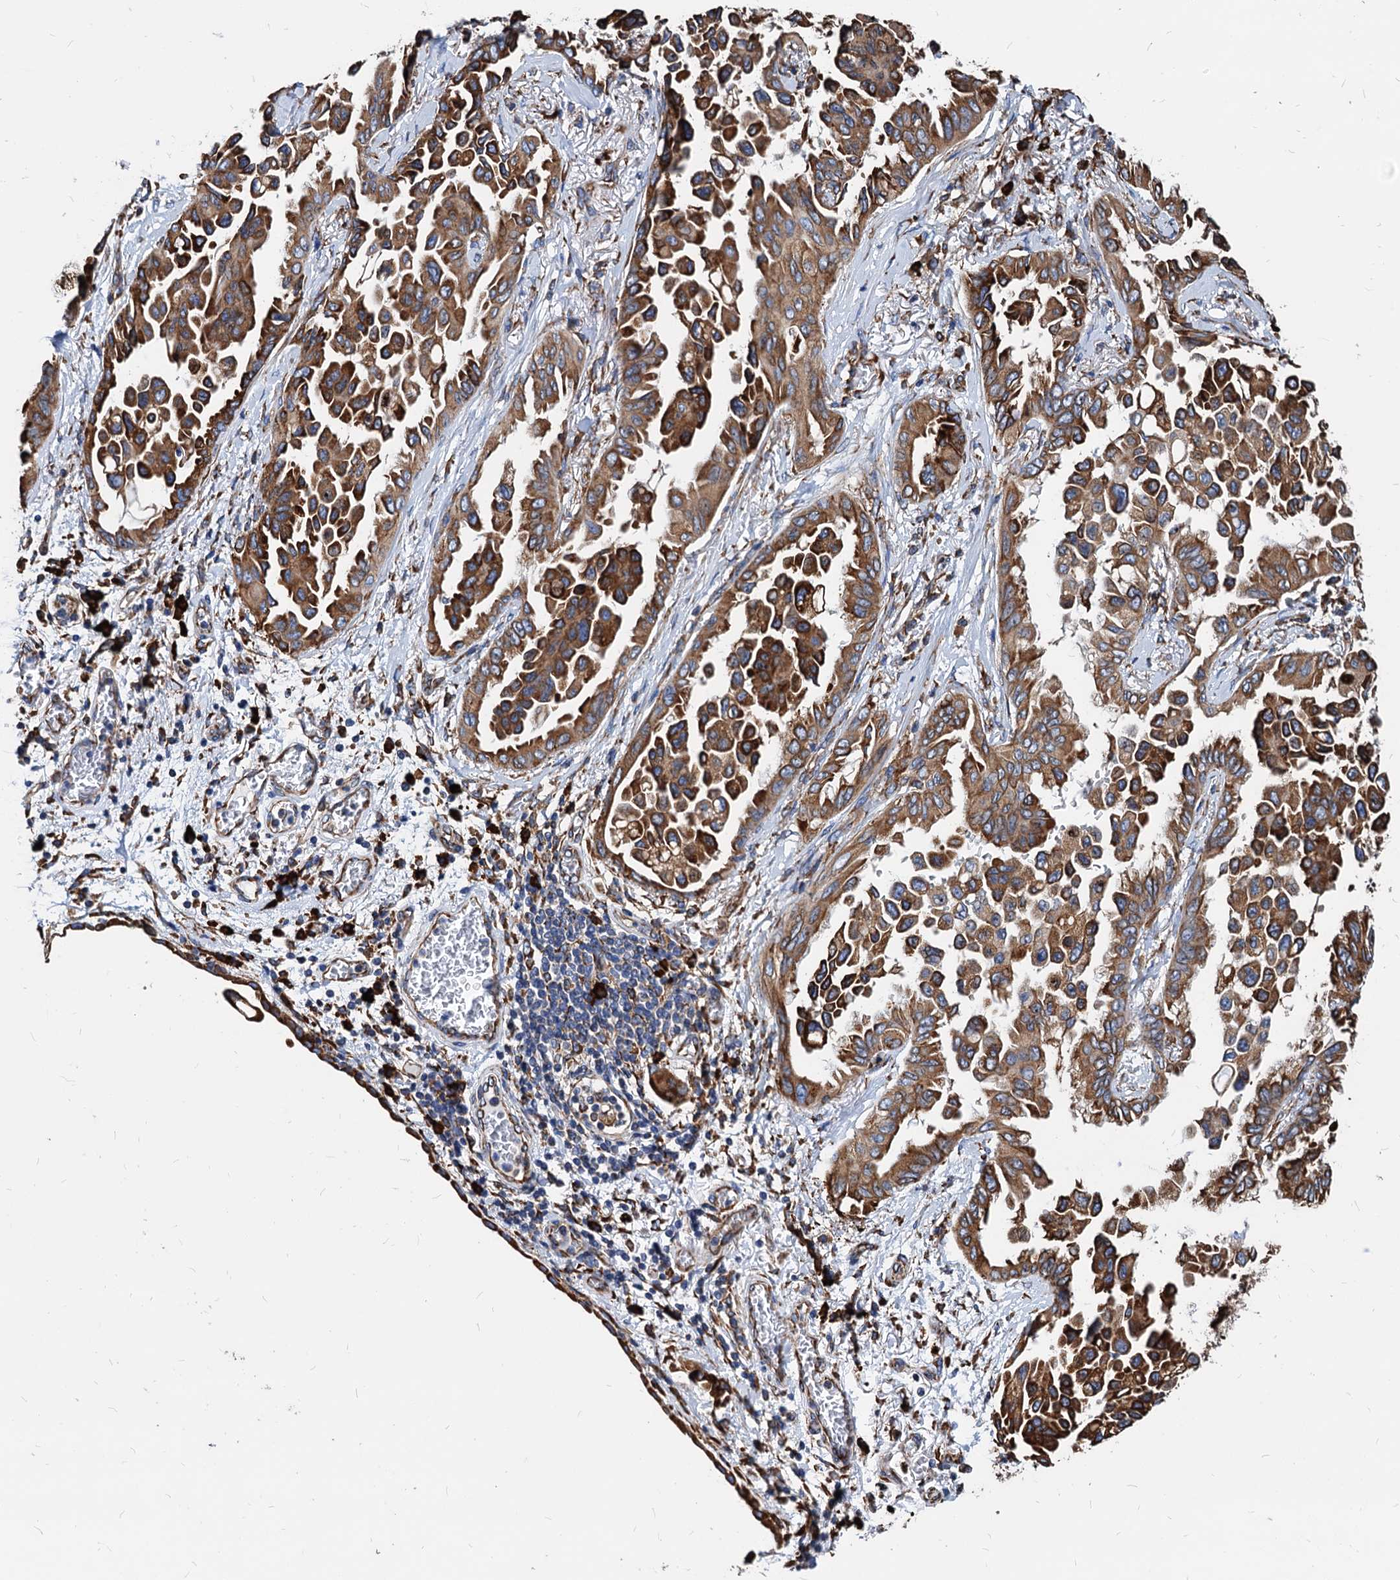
{"staining": {"intensity": "strong", "quantity": ">75%", "location": "cytoplasmic/membranous"}, "tissue": "lung cancer", "cell_type": "Tumor cells", "image_type": "cancer", "snomed": [{"axis": "morphology", "description": "Adenocarcinoma, NOS"}, {"axis": "topography", "description": "Lung"}], "caption": "Immunohistochemistry image of human lung adenocarcinoma stained for a protein (brown), which shows high levels of strong cytoplasmic/membranous staining in approximately >75% of tumor cells.", "gene": "HSPA5", "patient": {"sex": "female", "age": 67}}